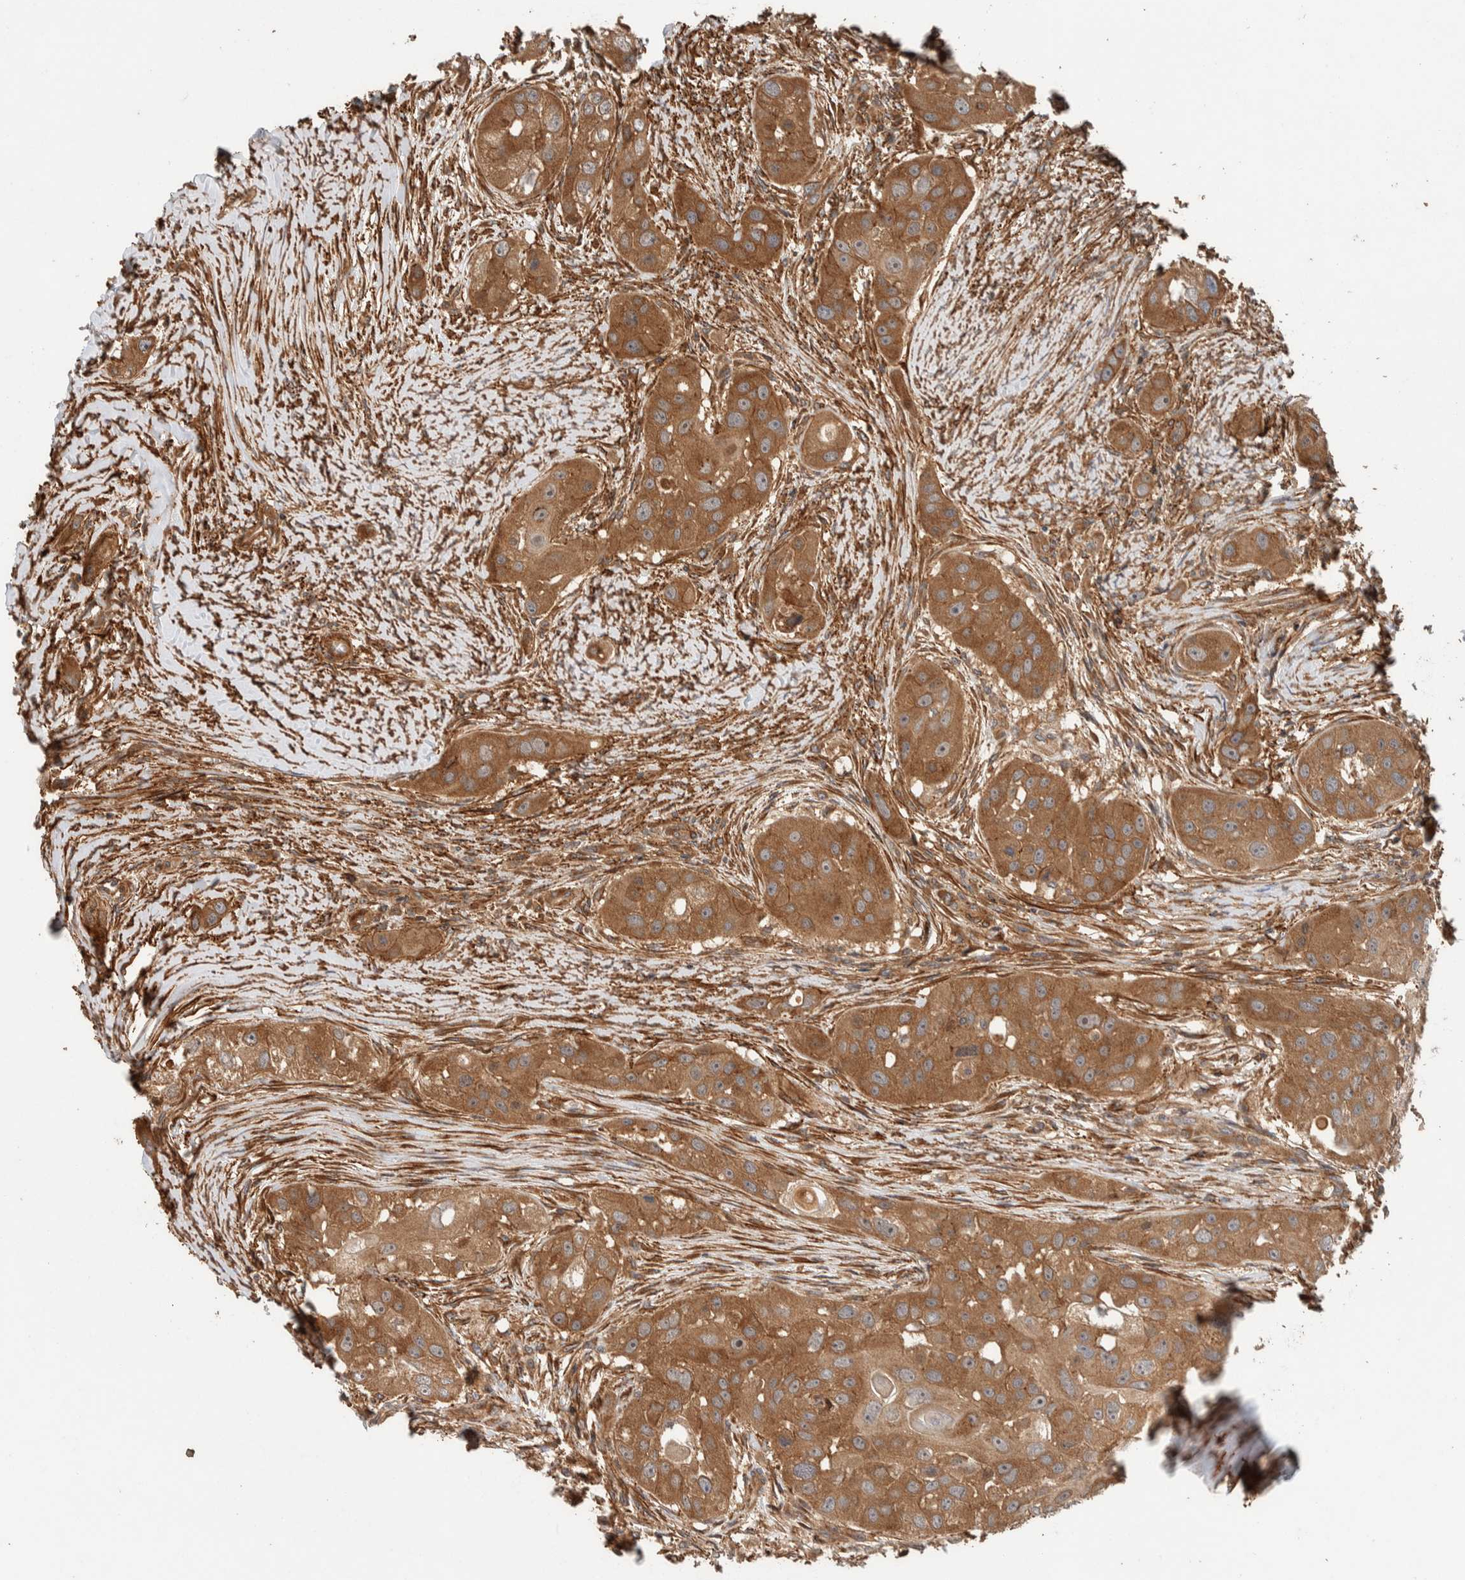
{"staining": {"intensity": "moderate", "quantity": ">75%", "location": "cytoplasmic/membranous"}, "tissue": "head and neck cancer", "cell_type": "Tumor cells", "image_type": "cancer", "snomed": [{"axis": "morphology", "description": "Normal tissue, NOS"}, {"axis": "morphology", "description": "Squamous cell carcinoma, NOS"}, {"axis": "topography", "description": "Skeletal muscle"}, {"axis": "topography", "description": "Head-Neck"}], "caption": "Immunohistochemistry (IHC) image of neoplastic tissue: head and neck cancer (squamous cell carcinoma) stained using immunohistochemistry displays medium levels of moderate protein expression localized specifically in the cytoplasmic/membranous of tumor cells, appearing as a cytoplasmic/membranous brown color.", "gene": "SYNRG", "patient": {"sex": "male", "age": 51}}